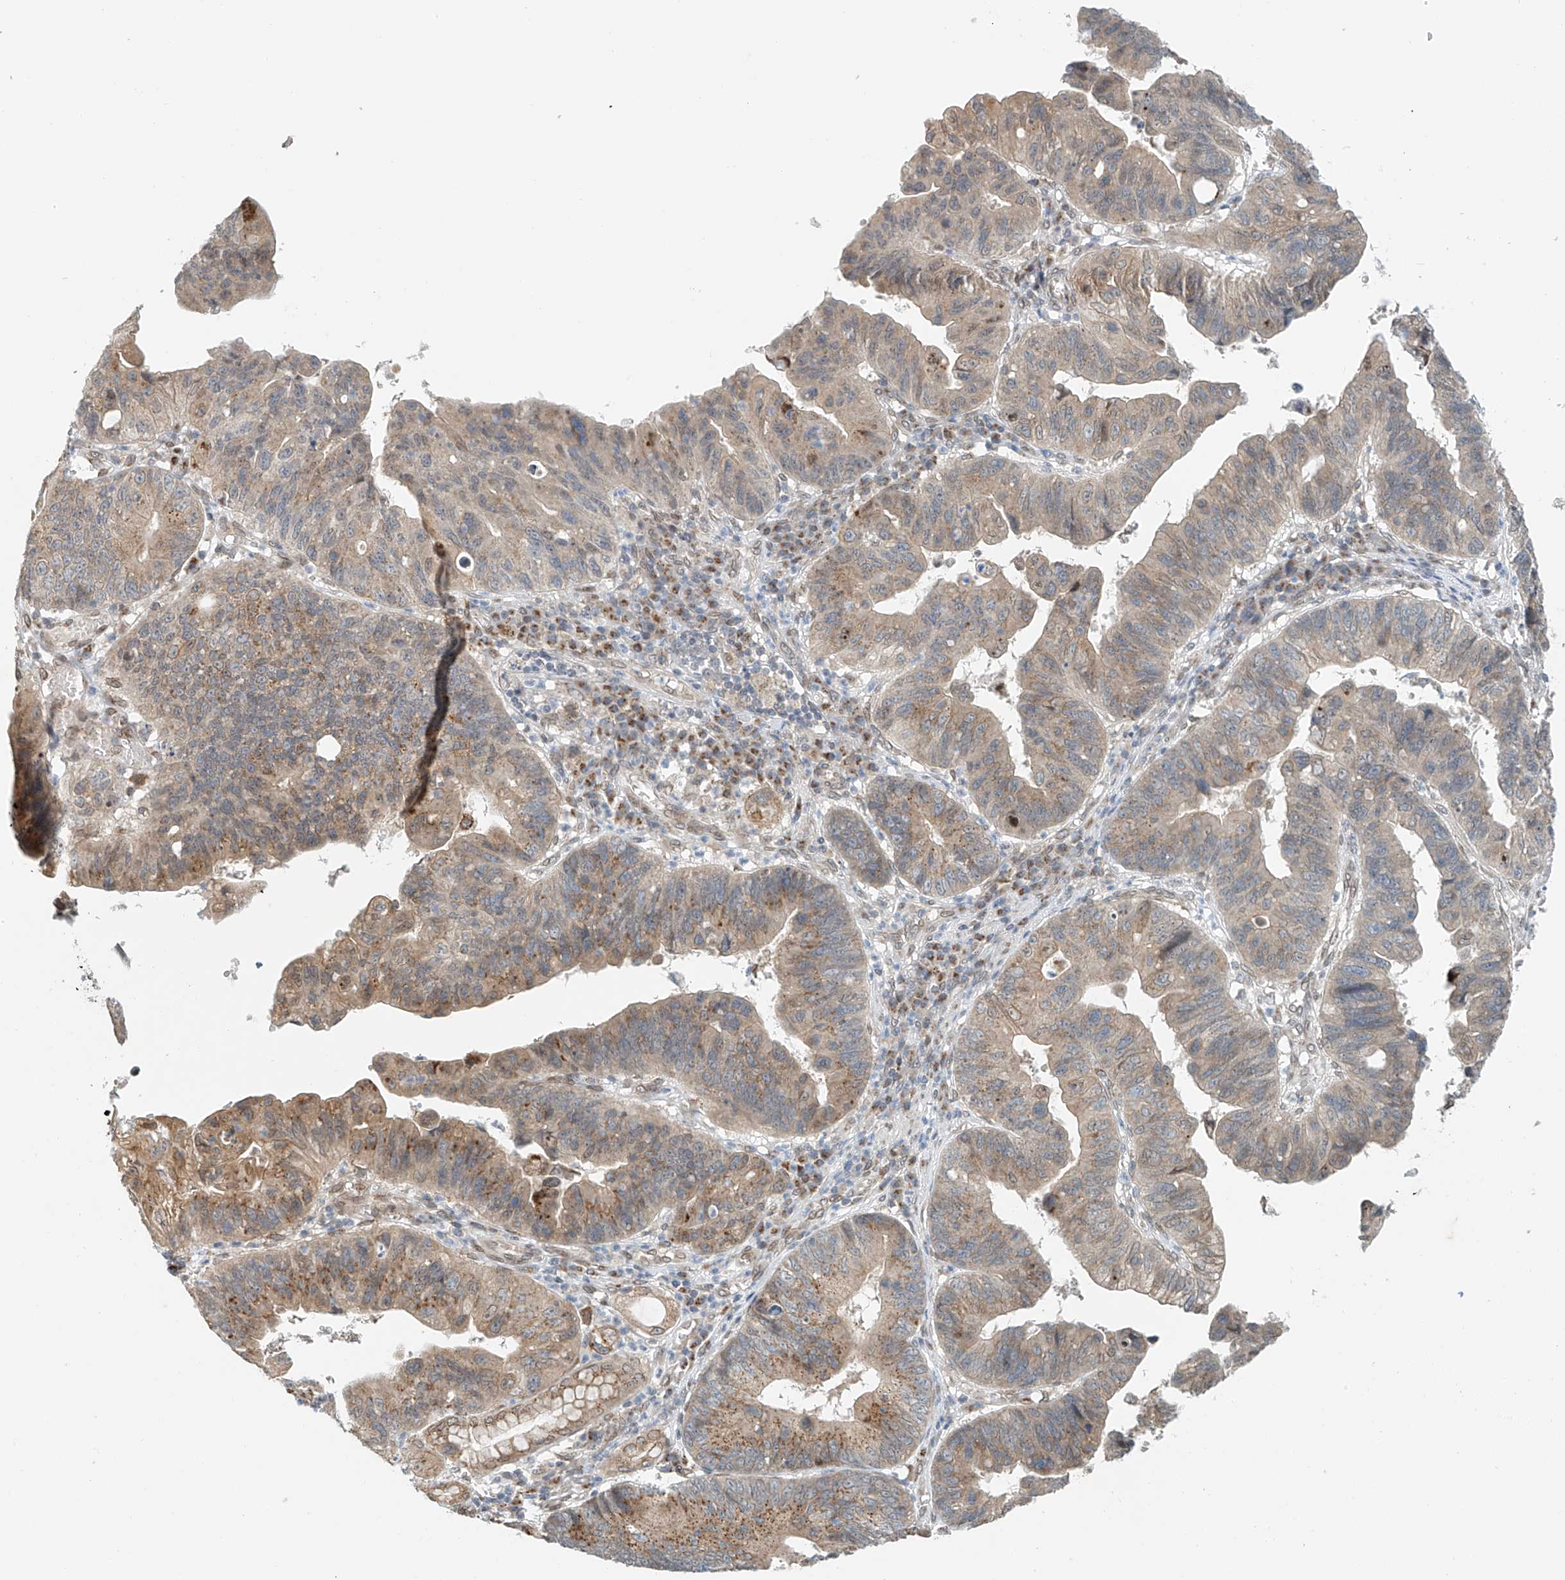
{"staining": {"intensity": "moderate", "quantity": "25%-75%", "location": "cytoplasmic/membranous"}, "tissue": "stomach cancer", "cell_type": "Tumor cells", "image_type": "cancer", "snomed": [{"axis": "morphology", "description": "Adenocarcinoma, NOS"}, {"axis": "topography", "description": "Stomach"}], "caption": "The immunohistochemical stain highlights moderate cytoplasmic/membranous positivity in tumor cells of stomach cancer (adenocarcinoma) tissue.", "gene": "STARD9", "patient": {"sex": "male", "age": 59}}